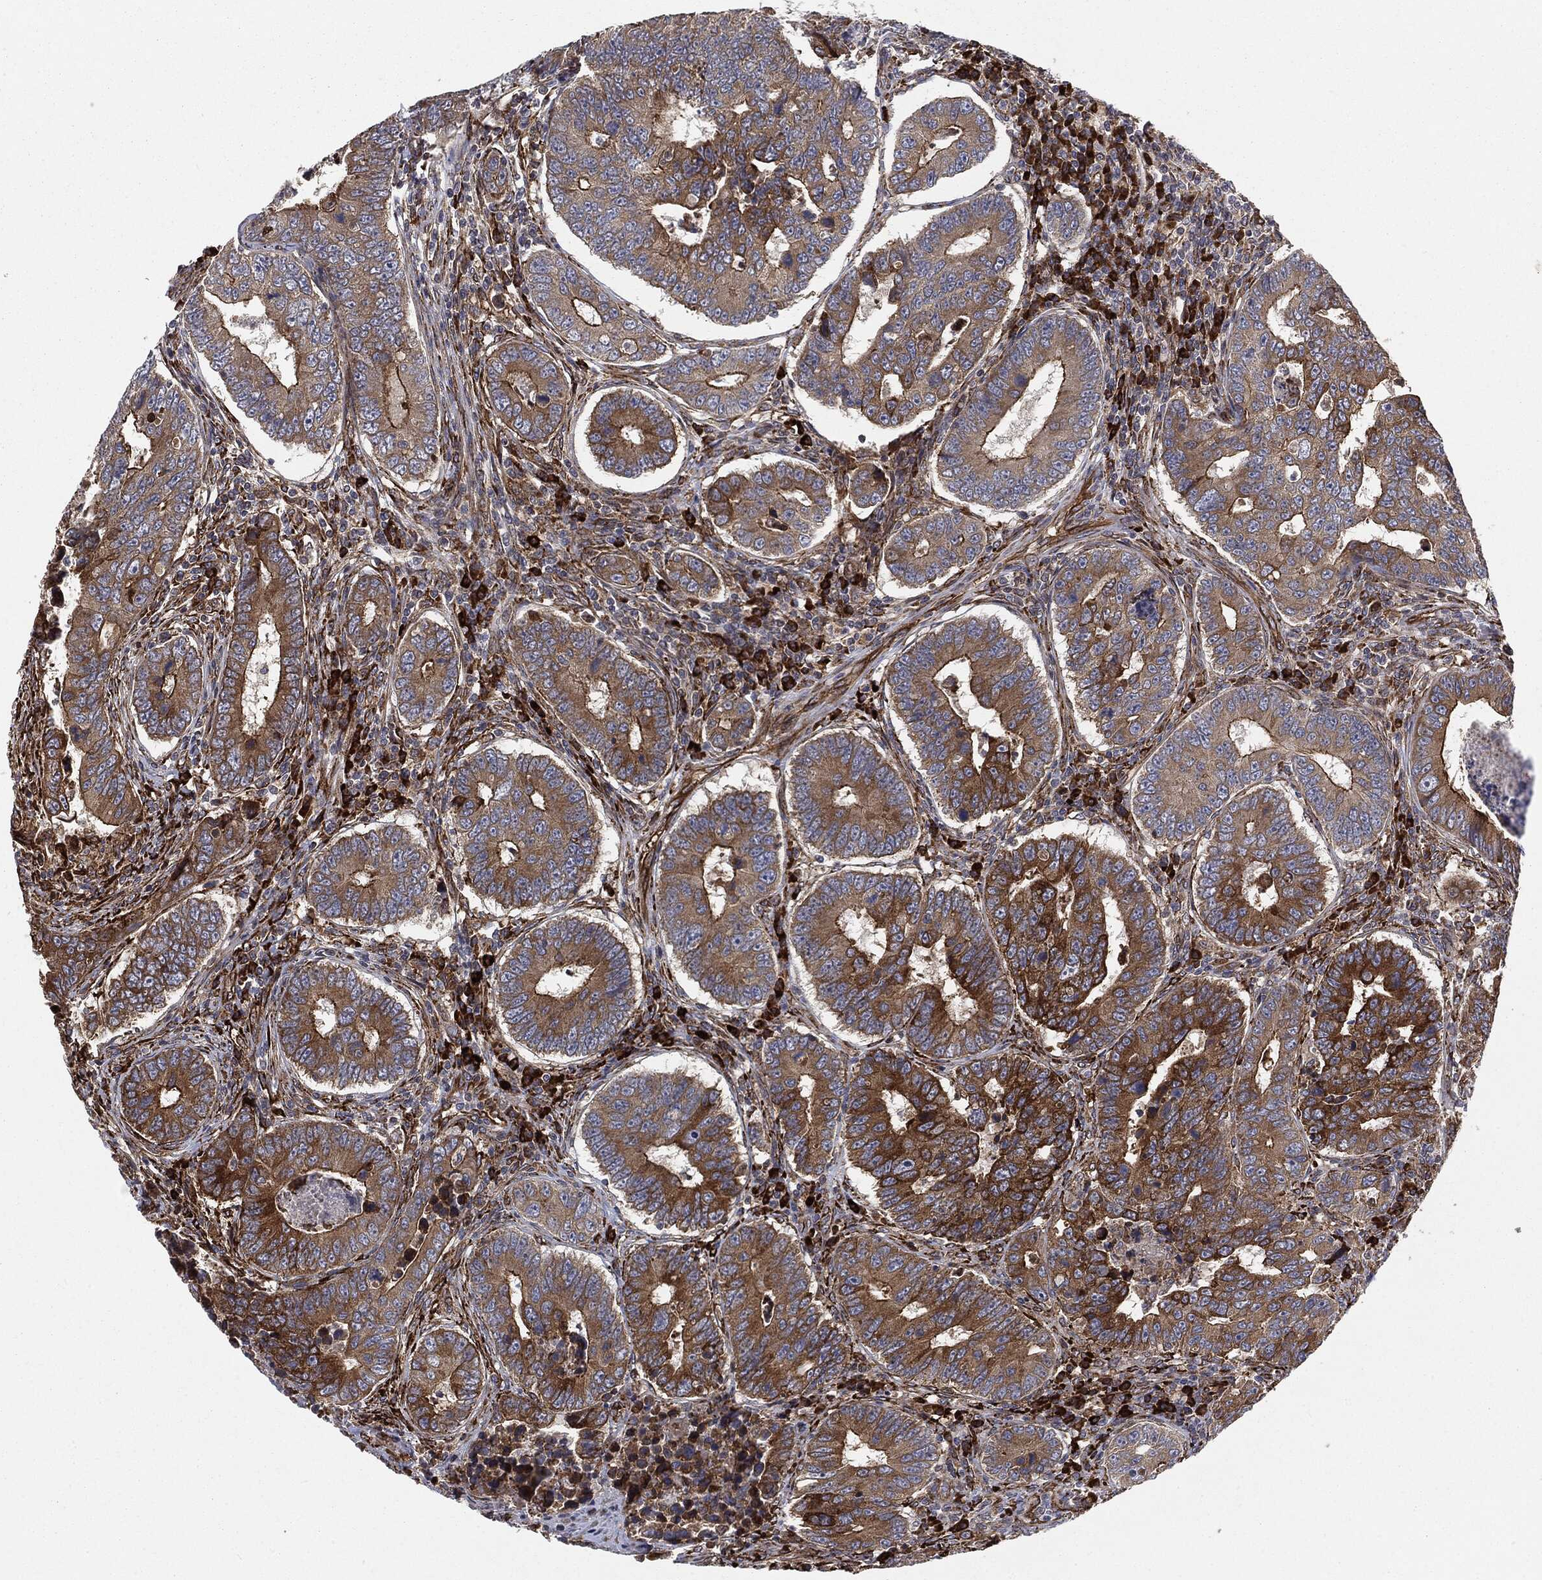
{"staining": {"intensity": "moderate", "quantity": ">75%", "location": "cytoplasmic/membranous"}, "tissue": "colorectal cancer", "cell_type": "Tumor cells", "image_type": "cancer", "snomed": [{"axis": "morphology", "description": "Adenocarcinoma, NOS"}, {"axis": "topography", "description": "Colon"}], "caption": "Immunohistochemical staining of colorectal cancer (adenocarcinoma) reveals medium levels of moderate cytoplasmic/membranous protein expression in about >75% of tumor cells. (DAB IHC with brightfield microscopy, high magnification).", "gene": "CYLD", "patient": {"sex": "female", "age": 72}}